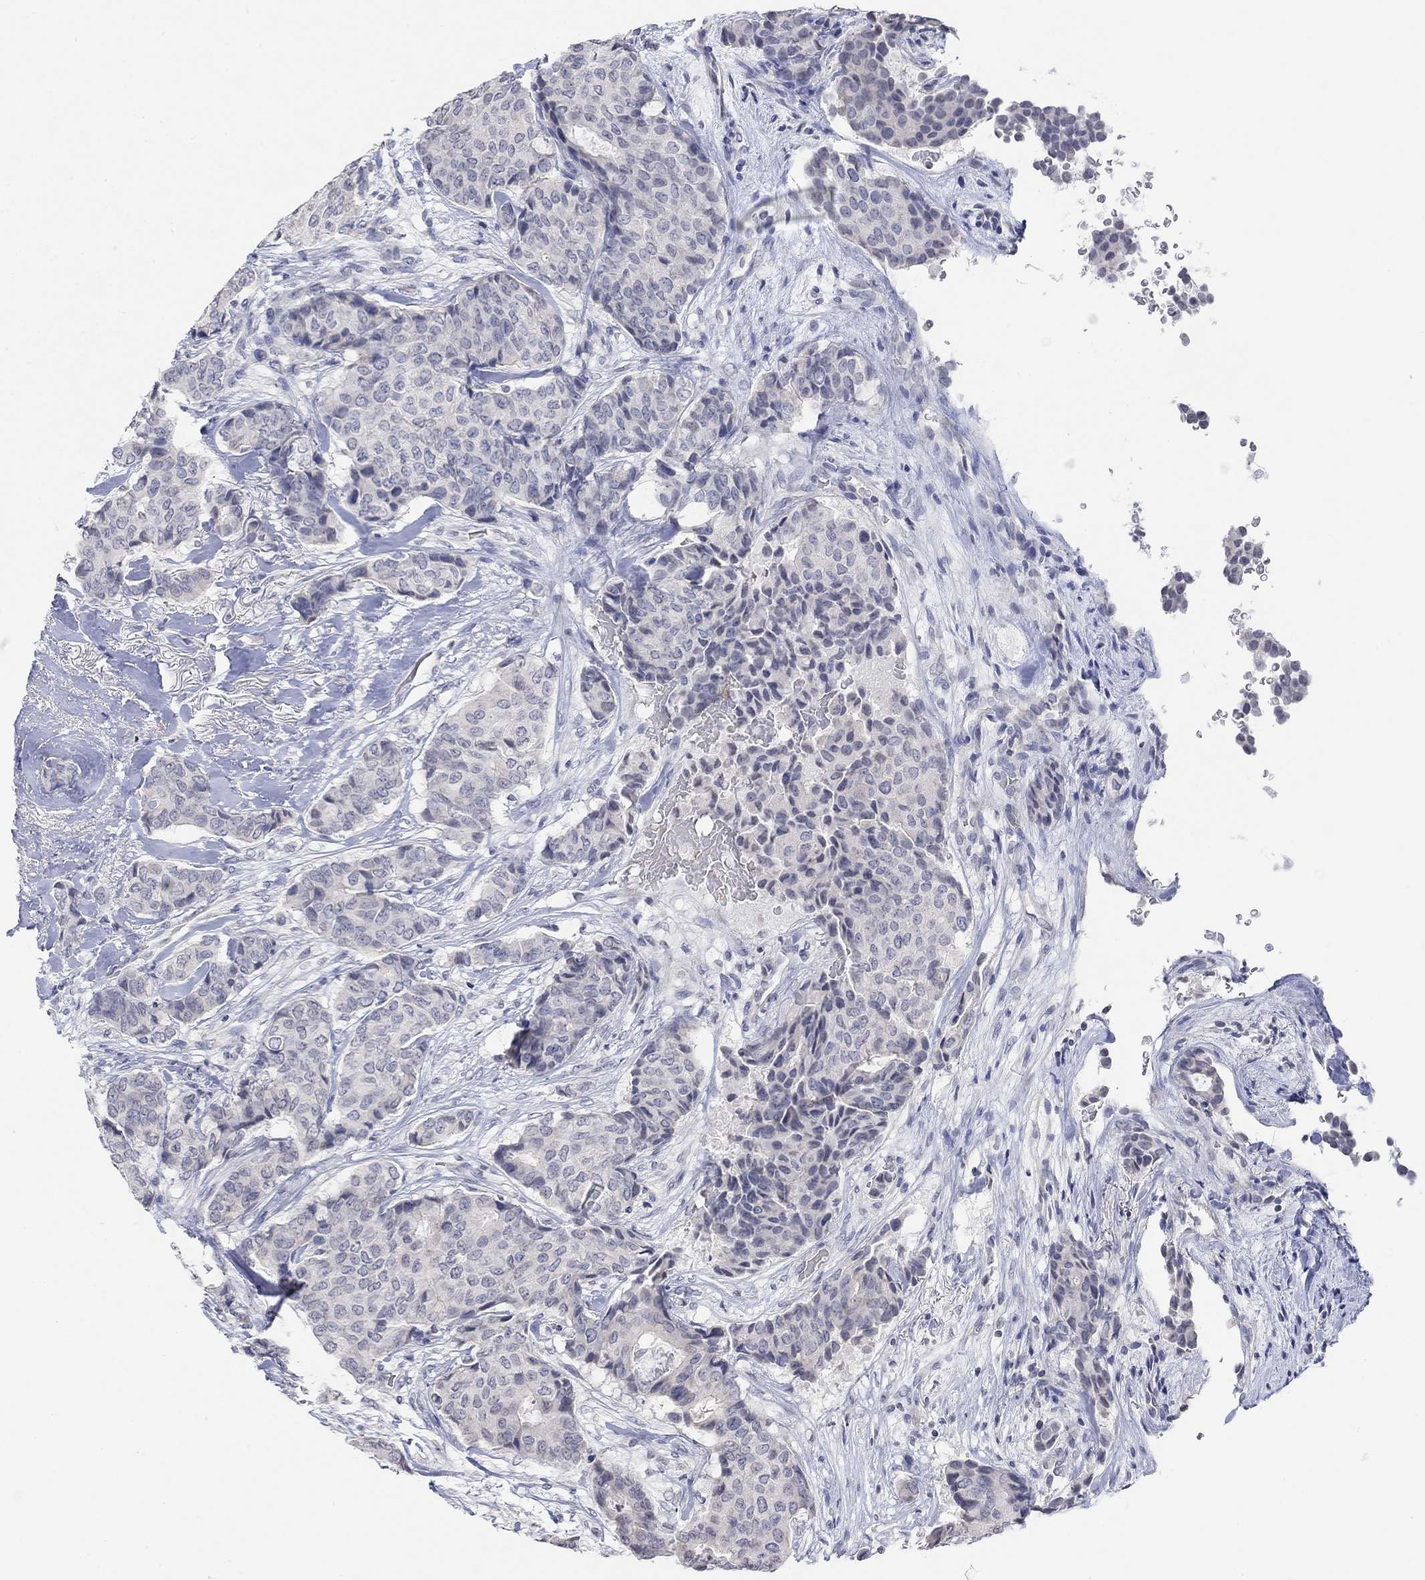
{"staining": {"intensity": "negative", "quantity": "none", "location": "none"}, "tissue": "breast cancer", "cell_type": "Tumor cells", "image_type": "cancer", "snomed": [{"axis": "morphology", "description": "Duct carcinoma"}, {"axis": "topography", "description": "Breast"}], "caption": "An immunohistochemistry image of breast cancer is shown. There is no staining in tumor cells of breast cancer.", "gene": "TMEM255A", "patient": {"sex": "female", "age": 75}}